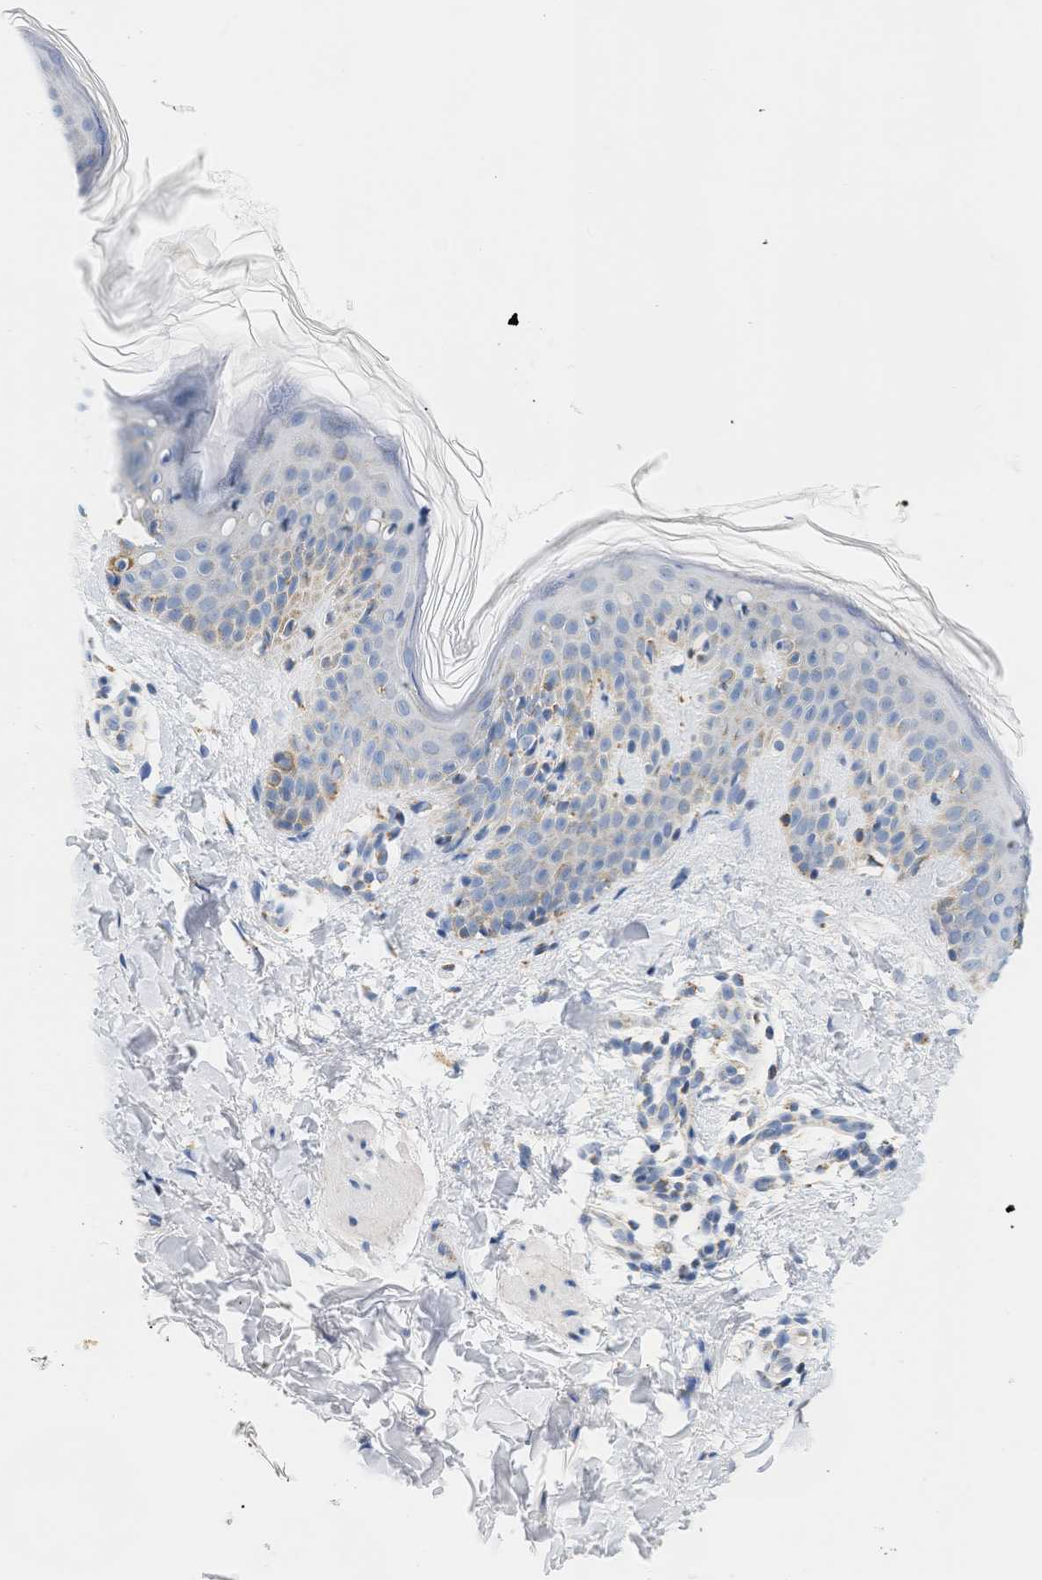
{"staining": {"intensity": "negative", "quantity": "none", "location": "none"}, "tissue": "skin", "cell_type": "Fibroblasts", "image_type": "normal", "snomed": [{"axis": "morphology", "description": "Normal tissue, NOS"}, {"axis": "topography", "description": "Skin"}], "caption": "Immunohistochemistry (IHC) of normal human skin reveals no staining in fibroblasts. The staining is performed using DAB (3,3'-diaminobenzidine) brown chromogen with nuclei counter-stained in using hematoxylin.", "gene": "GRPEL2", "patient": {"sex": "male", "age": 40}}